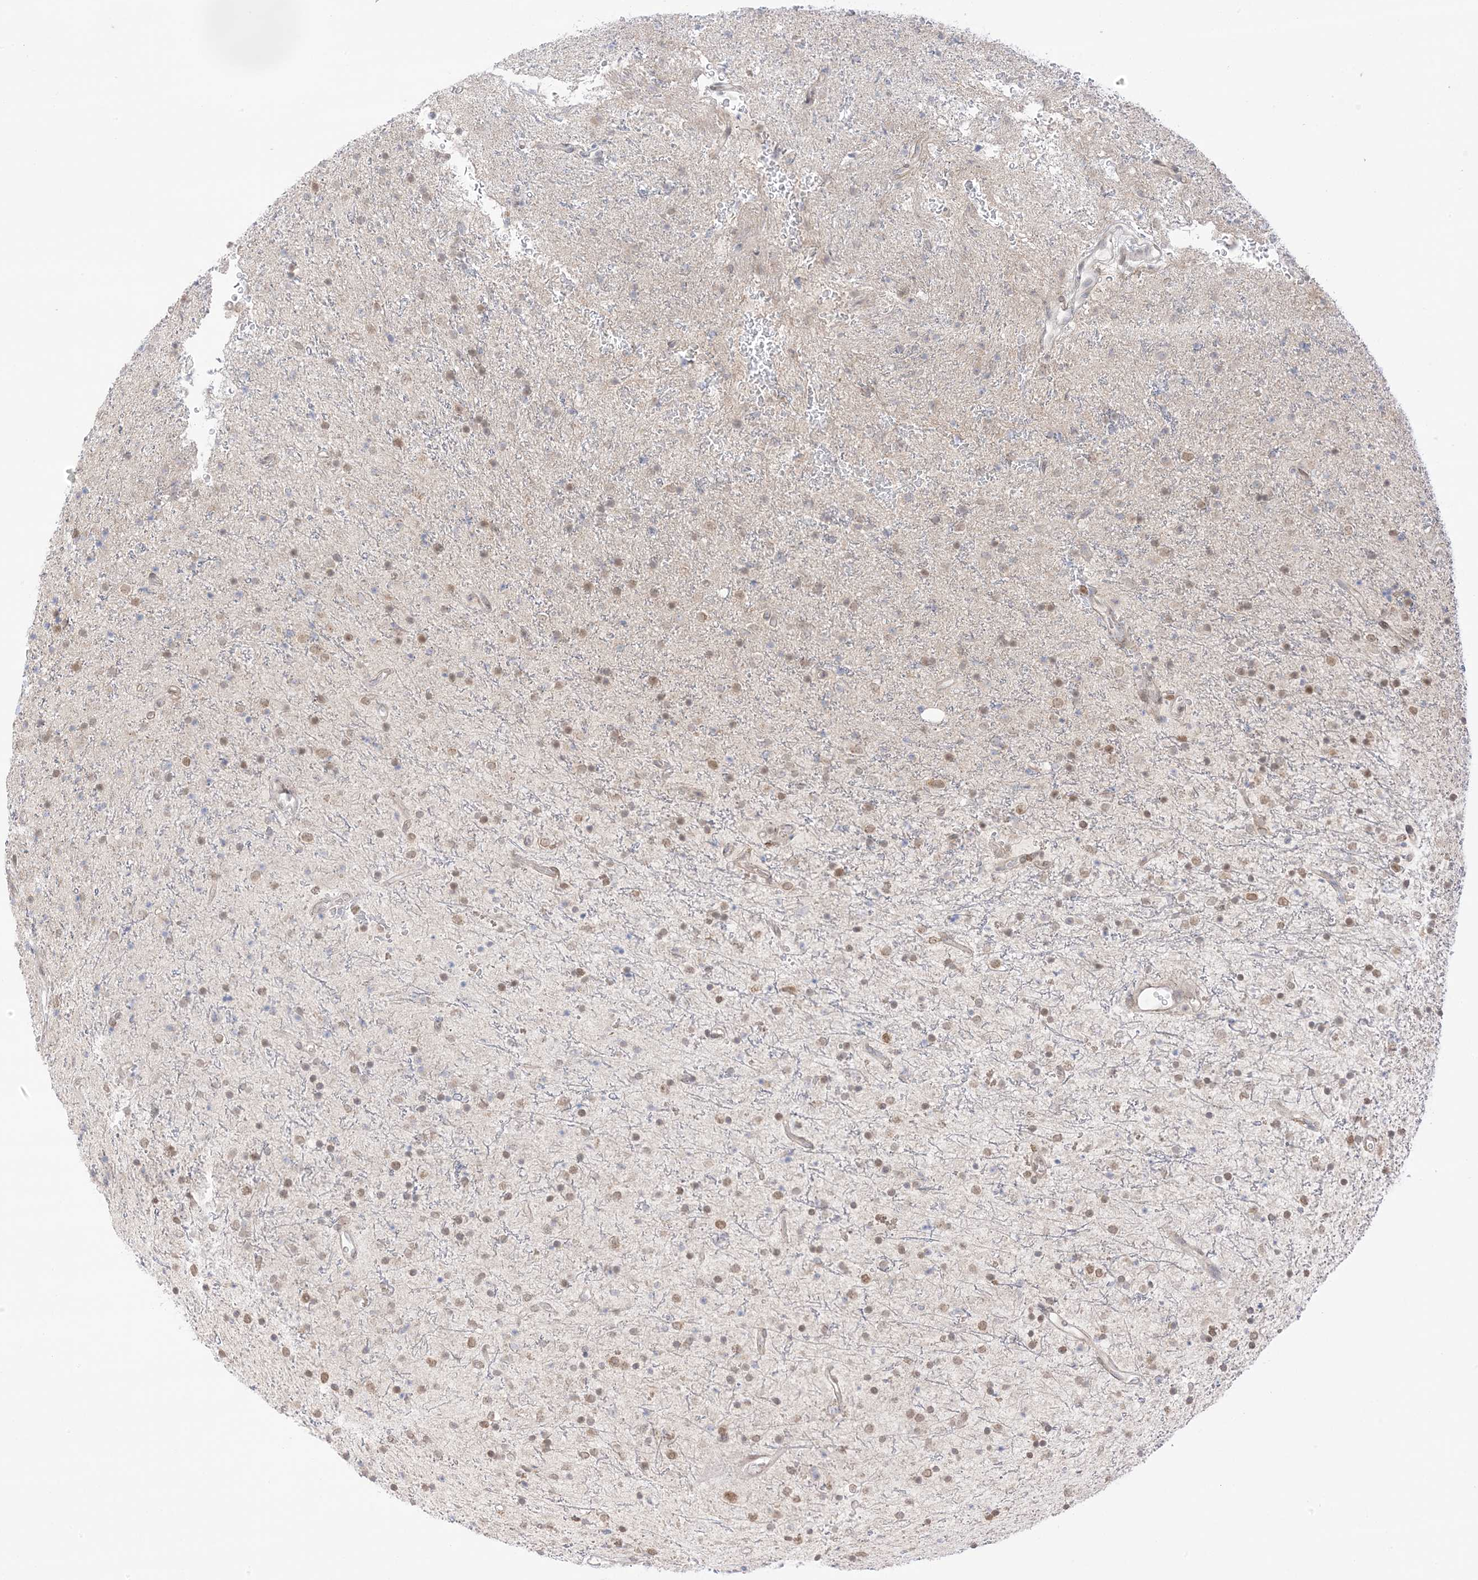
{"staining": {"intensity": "weak", "quantity": "25%-75%", "location": "cytoplasmic/membranous,nuclear"}, "tissue": "glioma", "cell_type": "Tumor cells", "image_type": "cancer", "snomed": [{"axis": "morphology", "description": "Glioma, malignant, High grade"}, {"axis": "topography", "description": "Brain"}], "caption": "A brown stain labels weak cytoplasmic/membranous and nuclear positivity of a protein in high-grade glioma (malignant) tumor cells. The protein is shown in brown color, while the nuclei are stained blue.", "gene": "UBE2E2", "patient": {"sex": "male", "age": 34}}